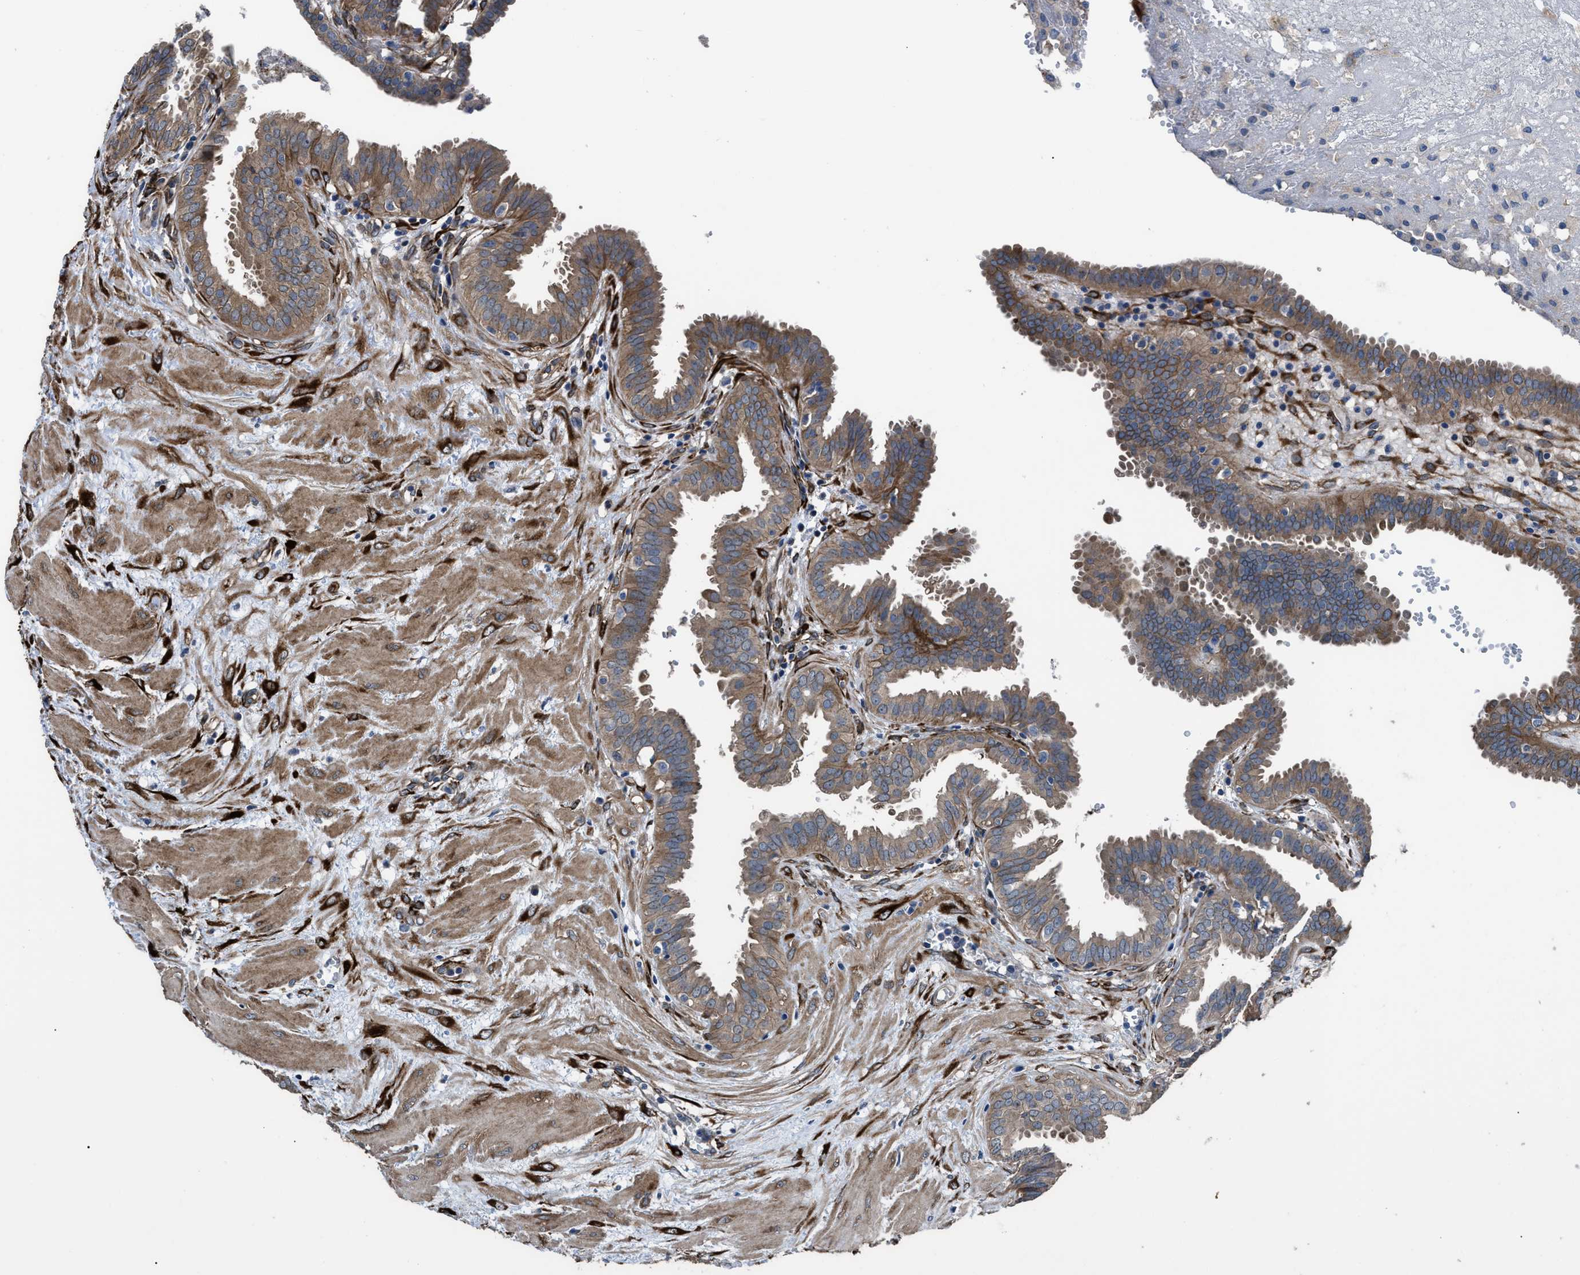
{"staining": {"intensity": "weak", "quantity": "25%-75%", "location": "cytoplasmic/membranous"}, "tissue": "fallopian tube", "cell_type": "Glandular cells", "image_type": "normal", "snomed": [{"axis": "morphology", "description": "Normal tissue, NOS"}, {"axis": "topography", "description": "Fallopian tube"}, {"axis": "topography", "description": "Placenta"}], "caption": "This is a micrograph of immunohistochemistry (IHC) staining of unremarkable fallopian tube, which shows weak expression in the cytoplasmic/membranous of glandular cells.", "gene": "SQLE", "patient": {"sex": "female", "age": 32}}